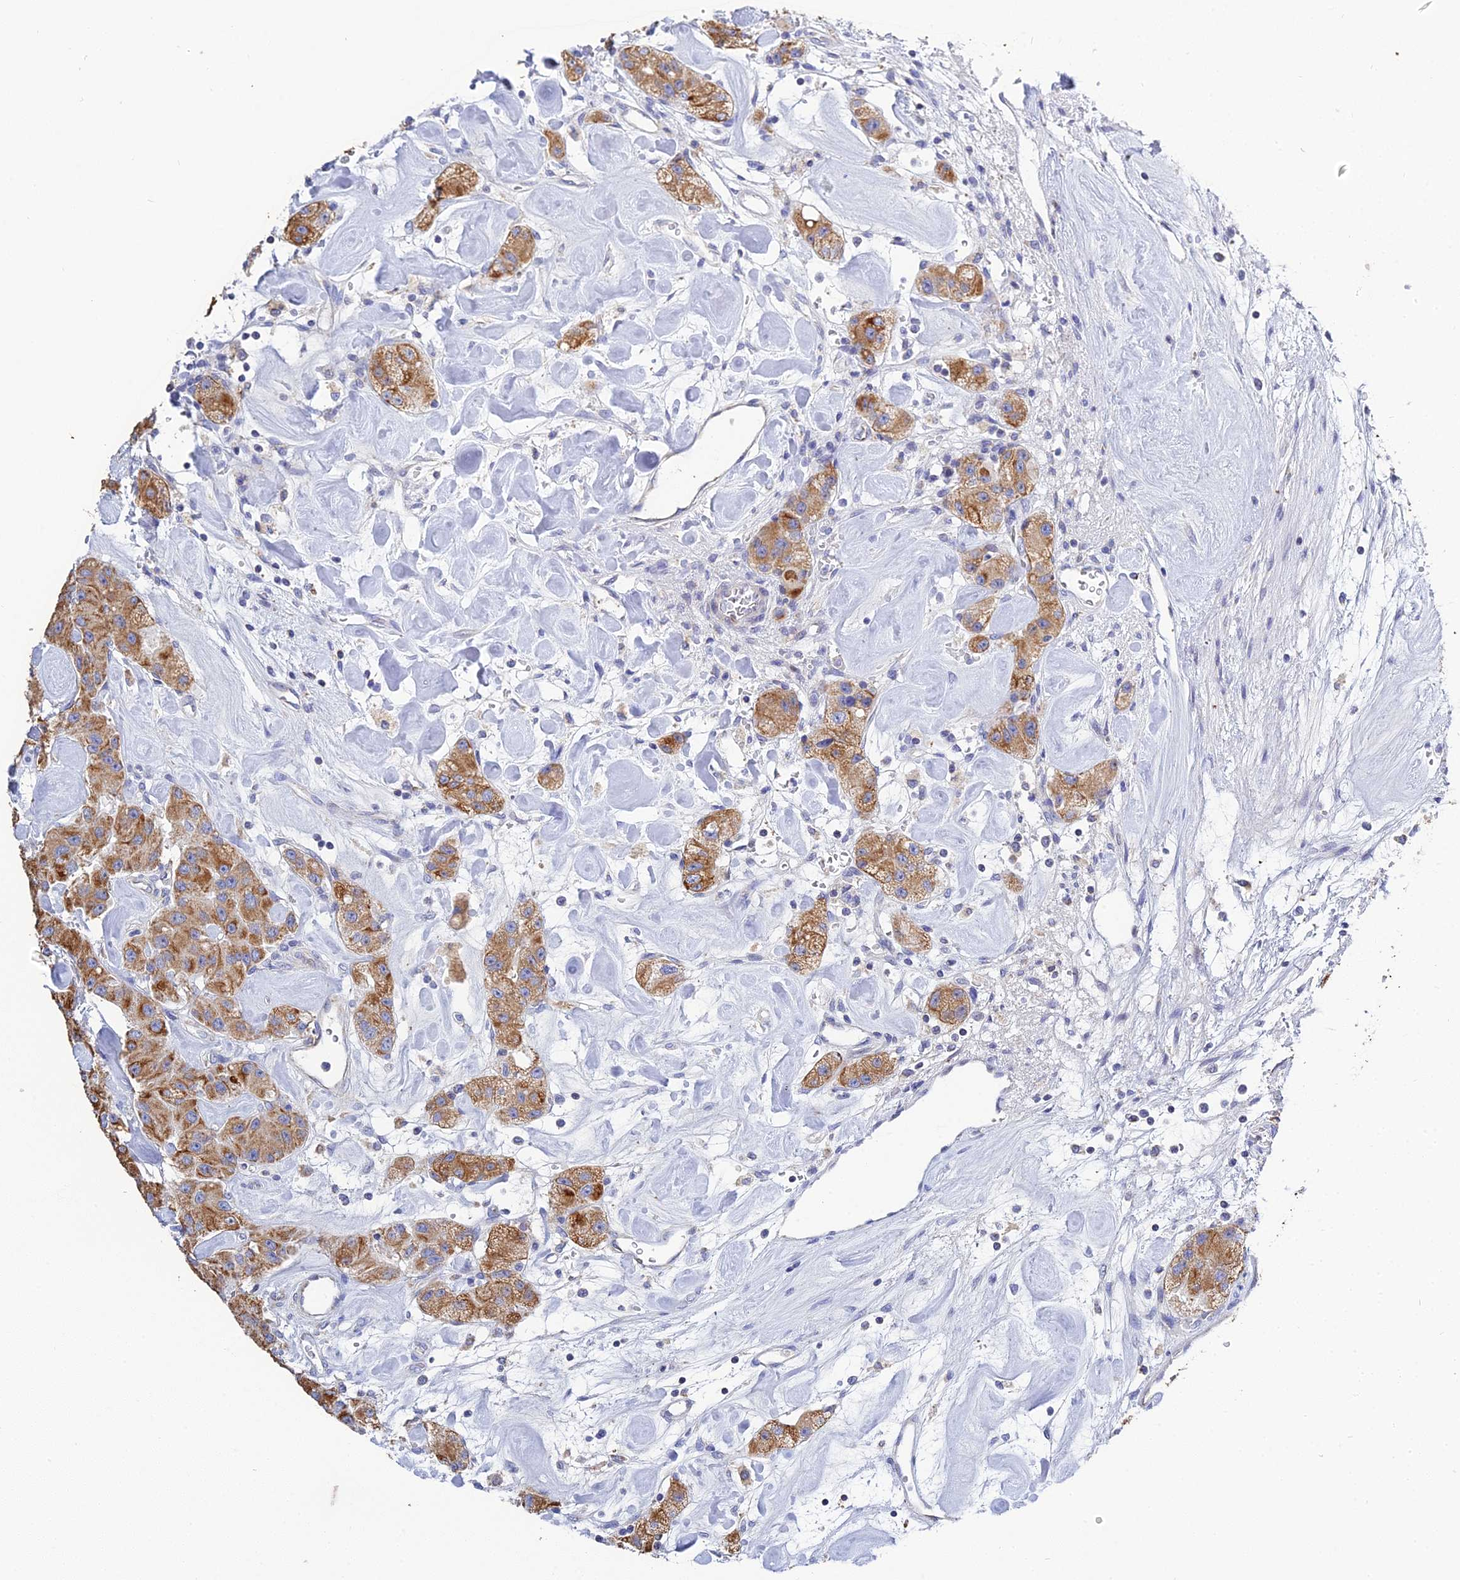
{"staining": {"intensity": "moderate", "quantity": ">75%", "location": "cytoplasmic/membranous"}, "tissue": "carcinoid", "cell_type": "Tumor cells", "image_type": "cancer", "snomed": [{"axis": "morphology", "description": "Carcinoid, malignant, NOS"}, {"axis": "topography", "description": "Pancreas"}], "caption": "Approximately >75% of tumor cells in carcinoid exhibit moderate cytoplasmic/membranous protein expression as visualized by brown immunohistochemical staining.", "gene": "ZXDA", "patient": {"sex": "male", "age": 41}}